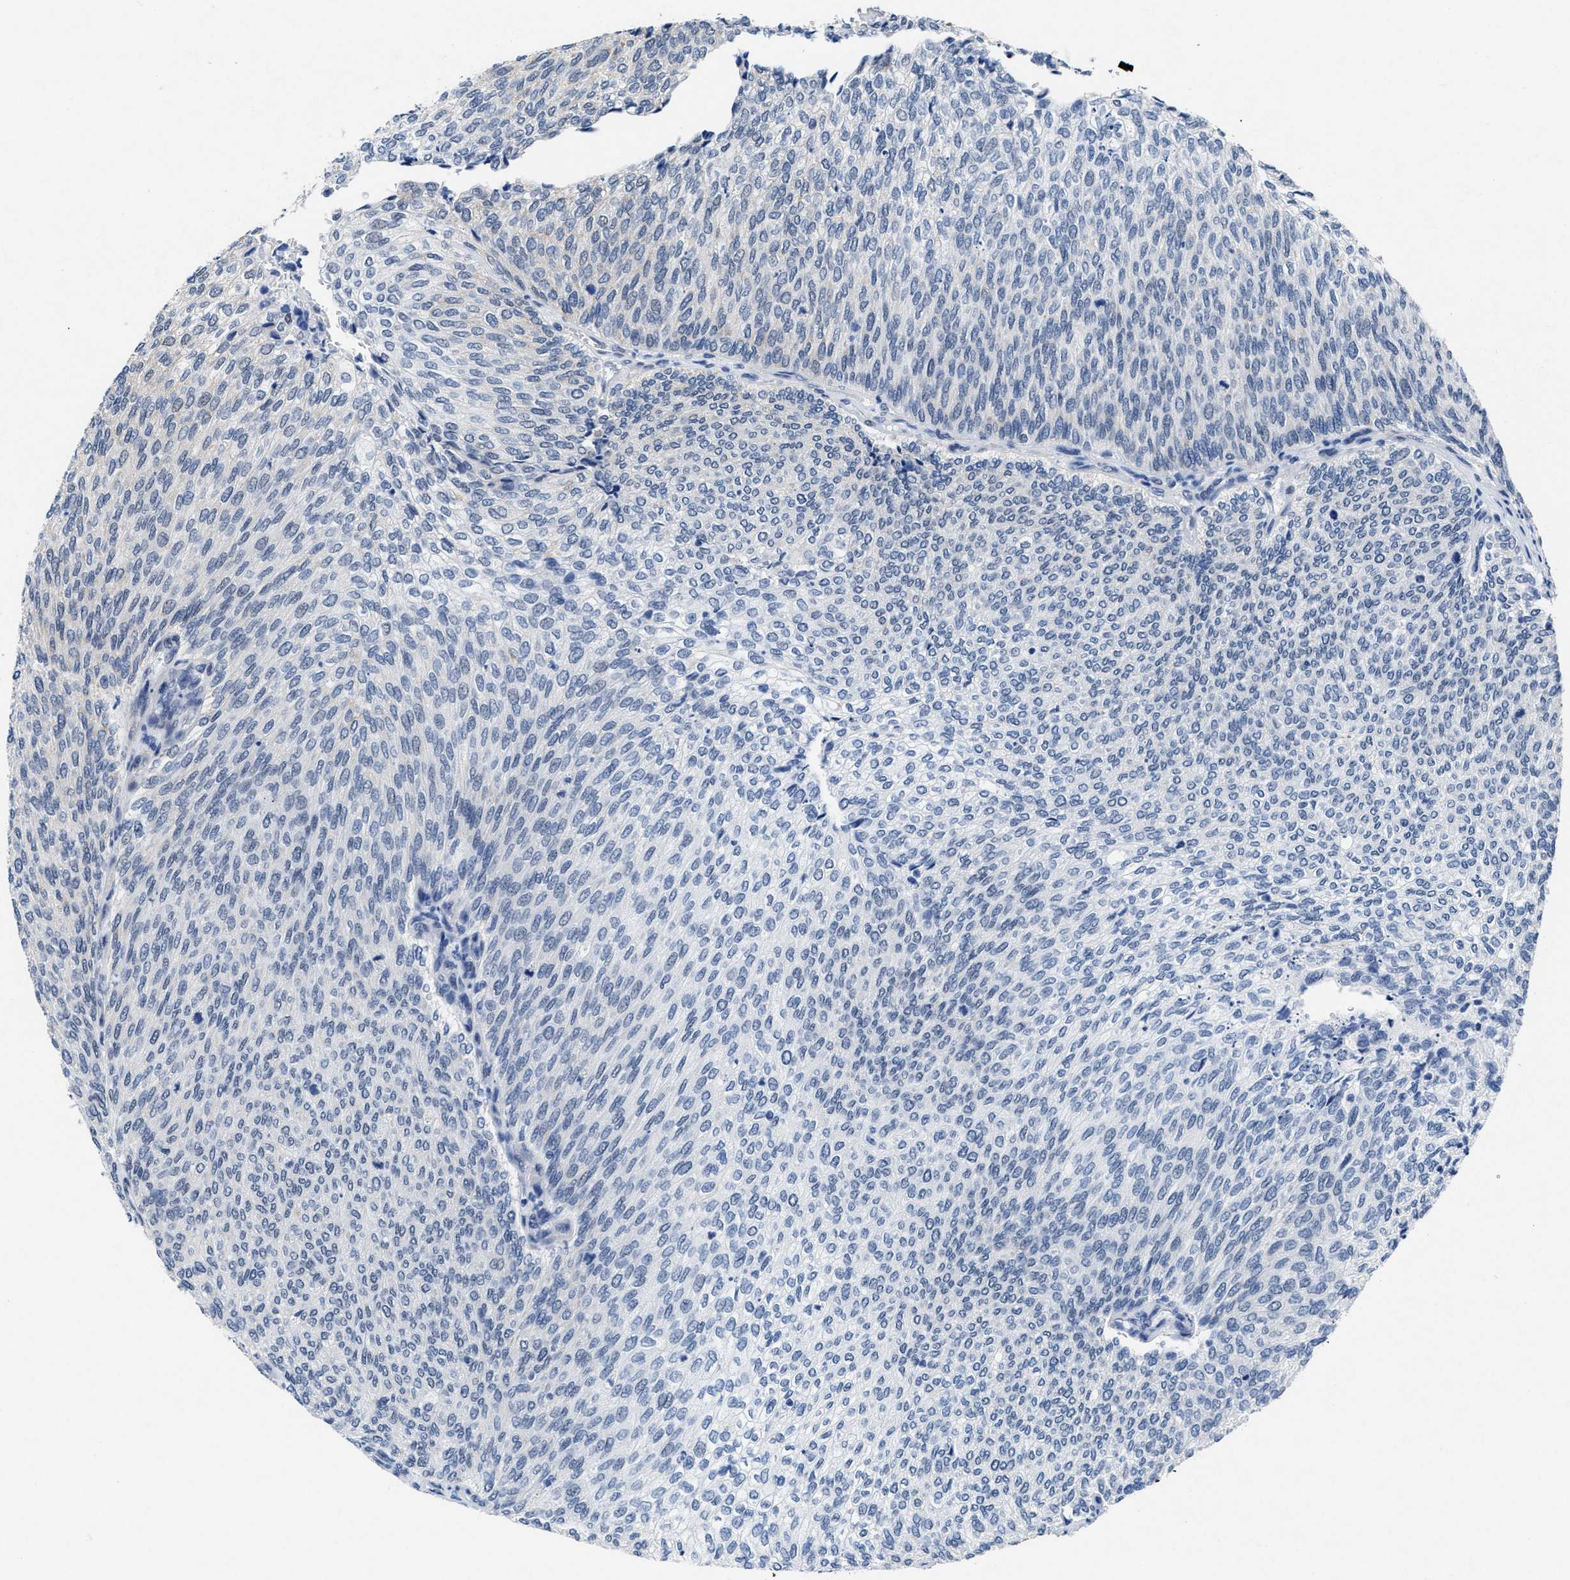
{"staining": {"intensity": "weak", "quantity": "<25%", "location": "cytoplasmic/membranous"}, "tissue": "urothelial cancer", "cell_type": "Tumor cells", "image_type": "cancer", "snomed": [{"axis": "morphology", "description": "Urothelial carcinoma, Low grade"}, {"axis": "topography", "description": "Urinary bladder"}], "caption": "Low-grade urothelial carcinoma was stained to show a protein in brown. There is no significant staining in tumor cells. Brightfield microscopy of immunohistochemistry stained with DAB (3,3'-diaminobenzidine) (brown) and hematoxylin (blue), captured at high magnification.", "gene": "ID3", "patient": {"sex": "female", "age": 79}}